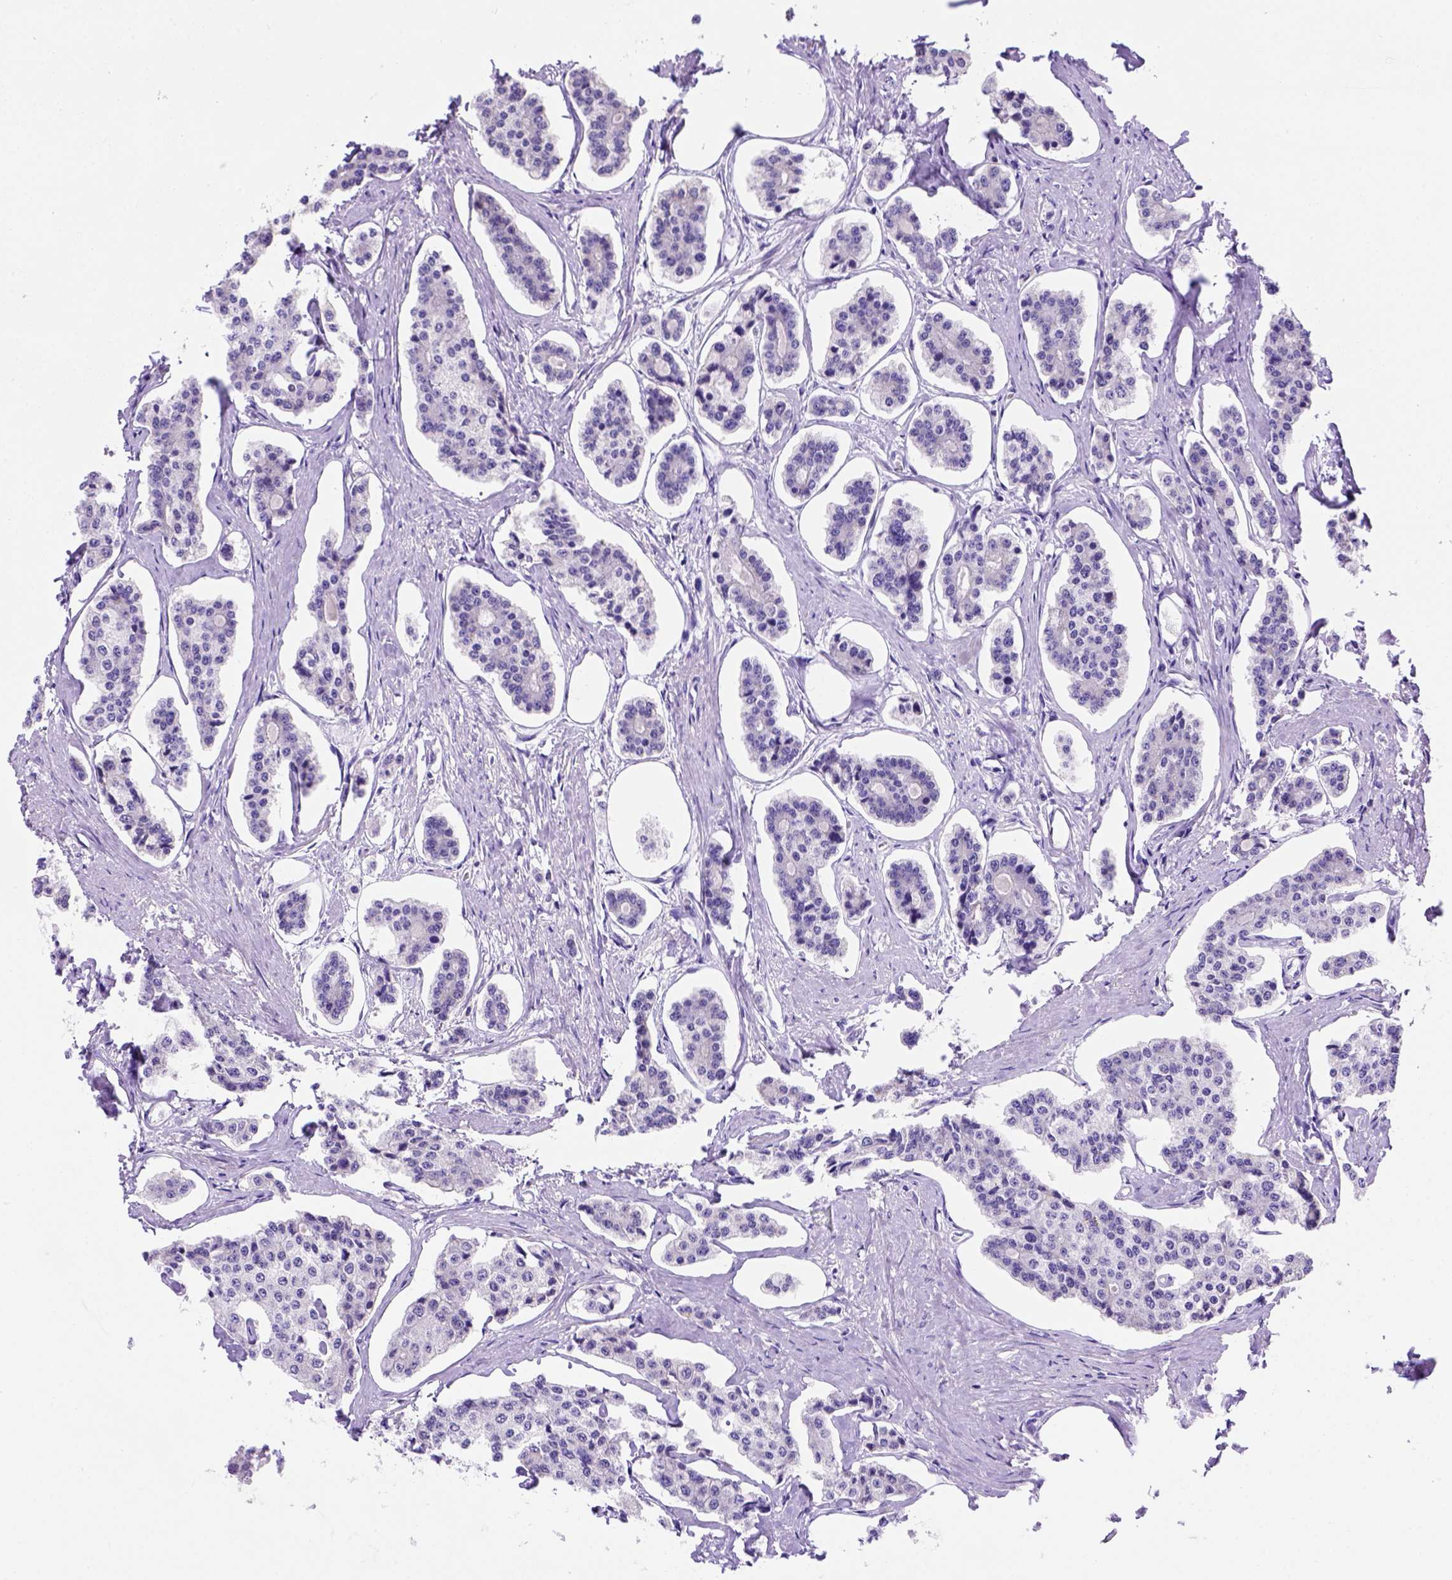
{"staining": {"intensity": "negative", "quantity": "none", "location": "none"}, "tissue": "carcinoid", "cell_type": "Tumor cells", "image_type": "cancer", "snomed": [{"axis": "morphology", "description": "Carcinoid, malignant, NOS"}, {"axis": "topography", "description": "Small intestine"}], "caption": "DAB immunohistochemical staining of human malignant carcinoid shows no significant positivity in tumor cells.", "gene": "FAM81B", "patient": {"sex": "female", "age": 65}}